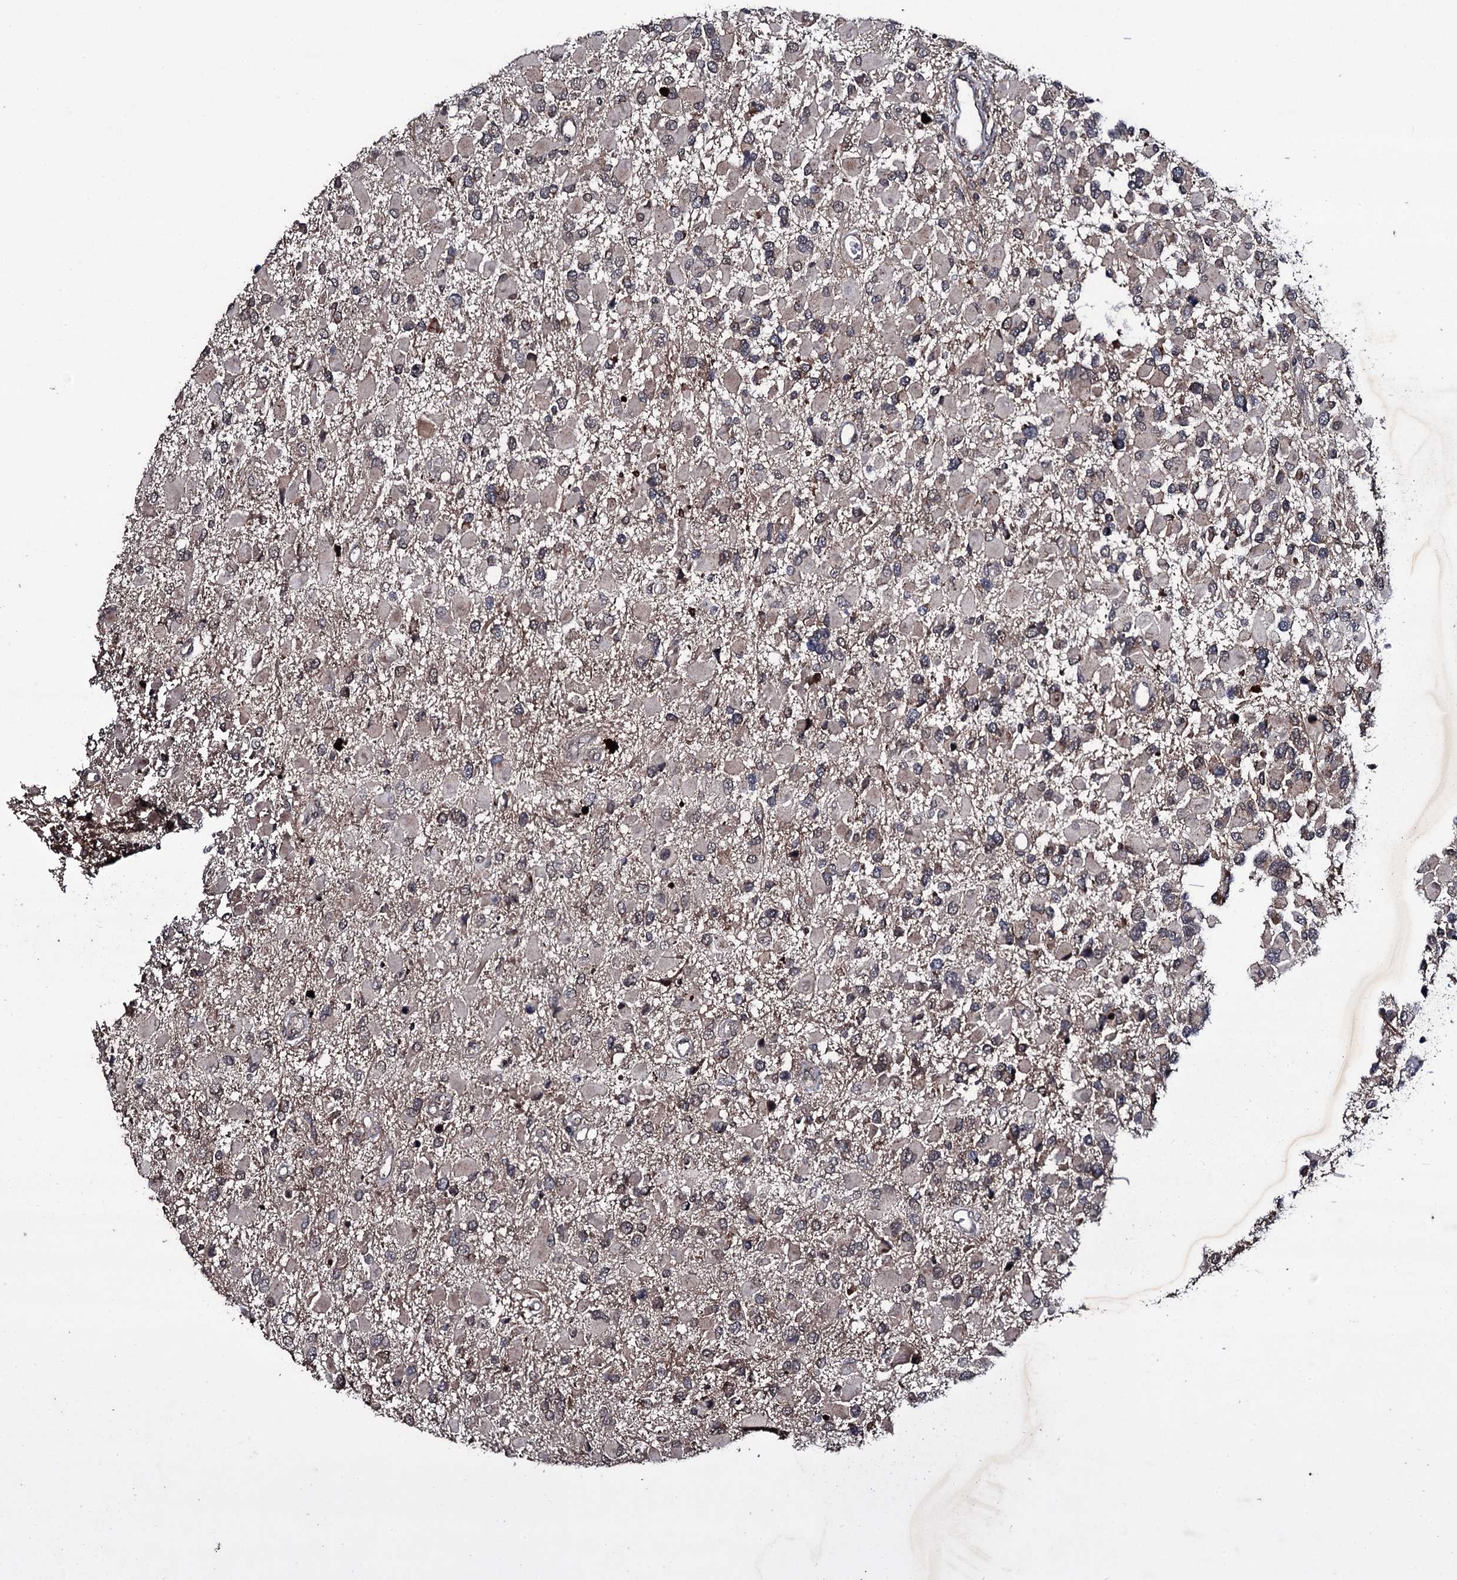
{"staining": {"intensity": "negative", "quantity": "none", "location": "none"}, "tissue": "glioma", "cell_type": "Tumor cells", "image_type": "cancer", "snomed": [{"axis": "morphology", "description": "Glioma, malignant, High grade"}, {"axis": "topography", "description": "Brain"}], "caption": "IHC micrograph of human malignant glioma (high-grade) stained for a protein (brown), which shows no expression in tumor cells. (DAB immunohistochemistry, high magnification).", "gene": "MRPS31", "patient": {"sex": "male", "age": 53}}